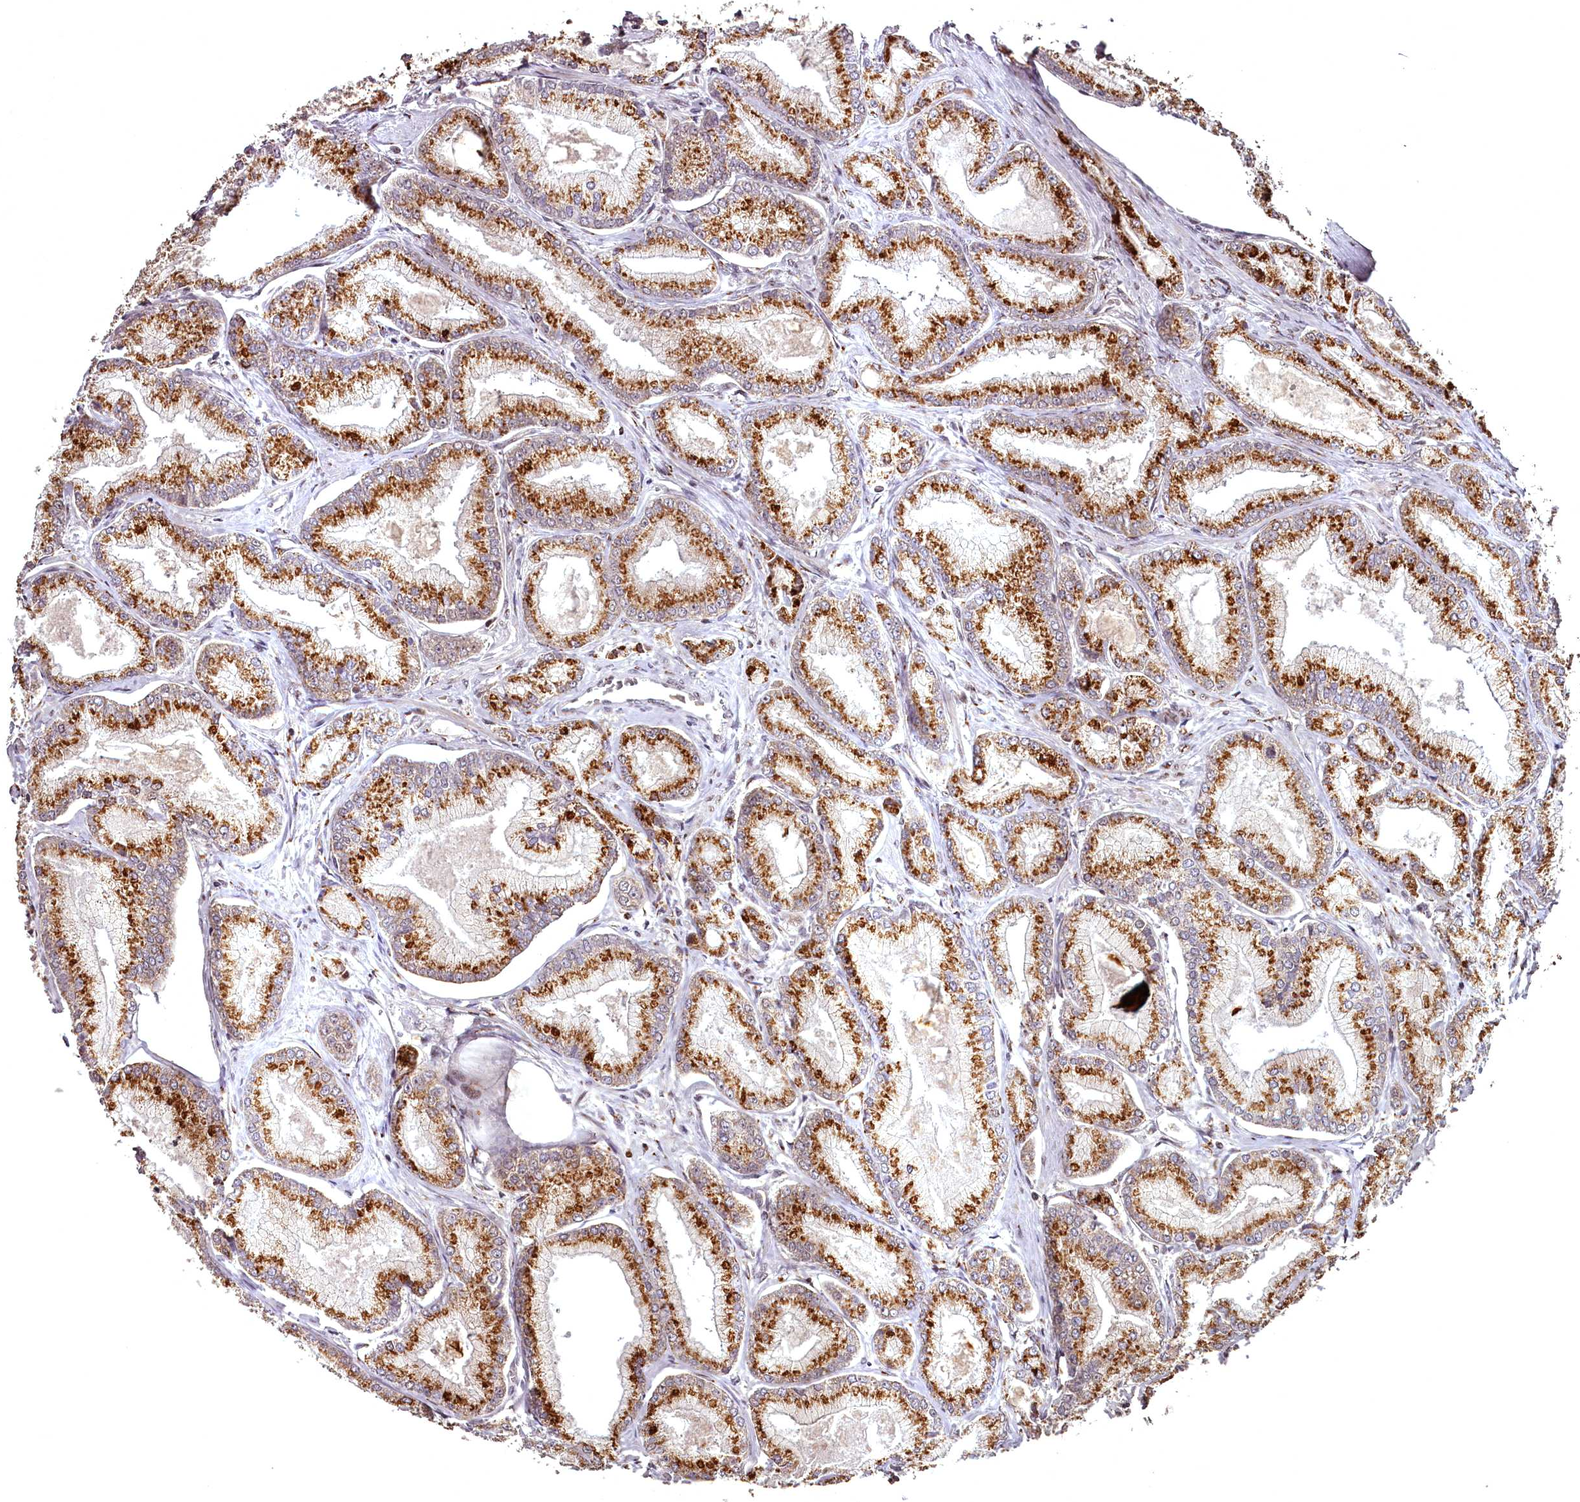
{"staining": {"intensity": "moderate", "quantity": ">75%", "location": "cytoplasmic/membranous"}, "tissue": "prostate cancer", "cell_type": "Tumor cells", "image_type": "cancer", "snomed": [{"axis": "morphology", "description": "Adenocarcinoma, Low grade"}, {"axis": "topography", "description": "Prostate"}], "caption": "Moderate cytoplasmic/membranous protein staining is seen in about >75% of tumor cells in prostate adenocarcinoma (low-grade). The protein is stained brown, and the nuclei are stained in blue (DAB IHC with brightfield microscopy, high magnification).", "gene": "CEP83", "patient": {"sex": "male", "age": 74}}